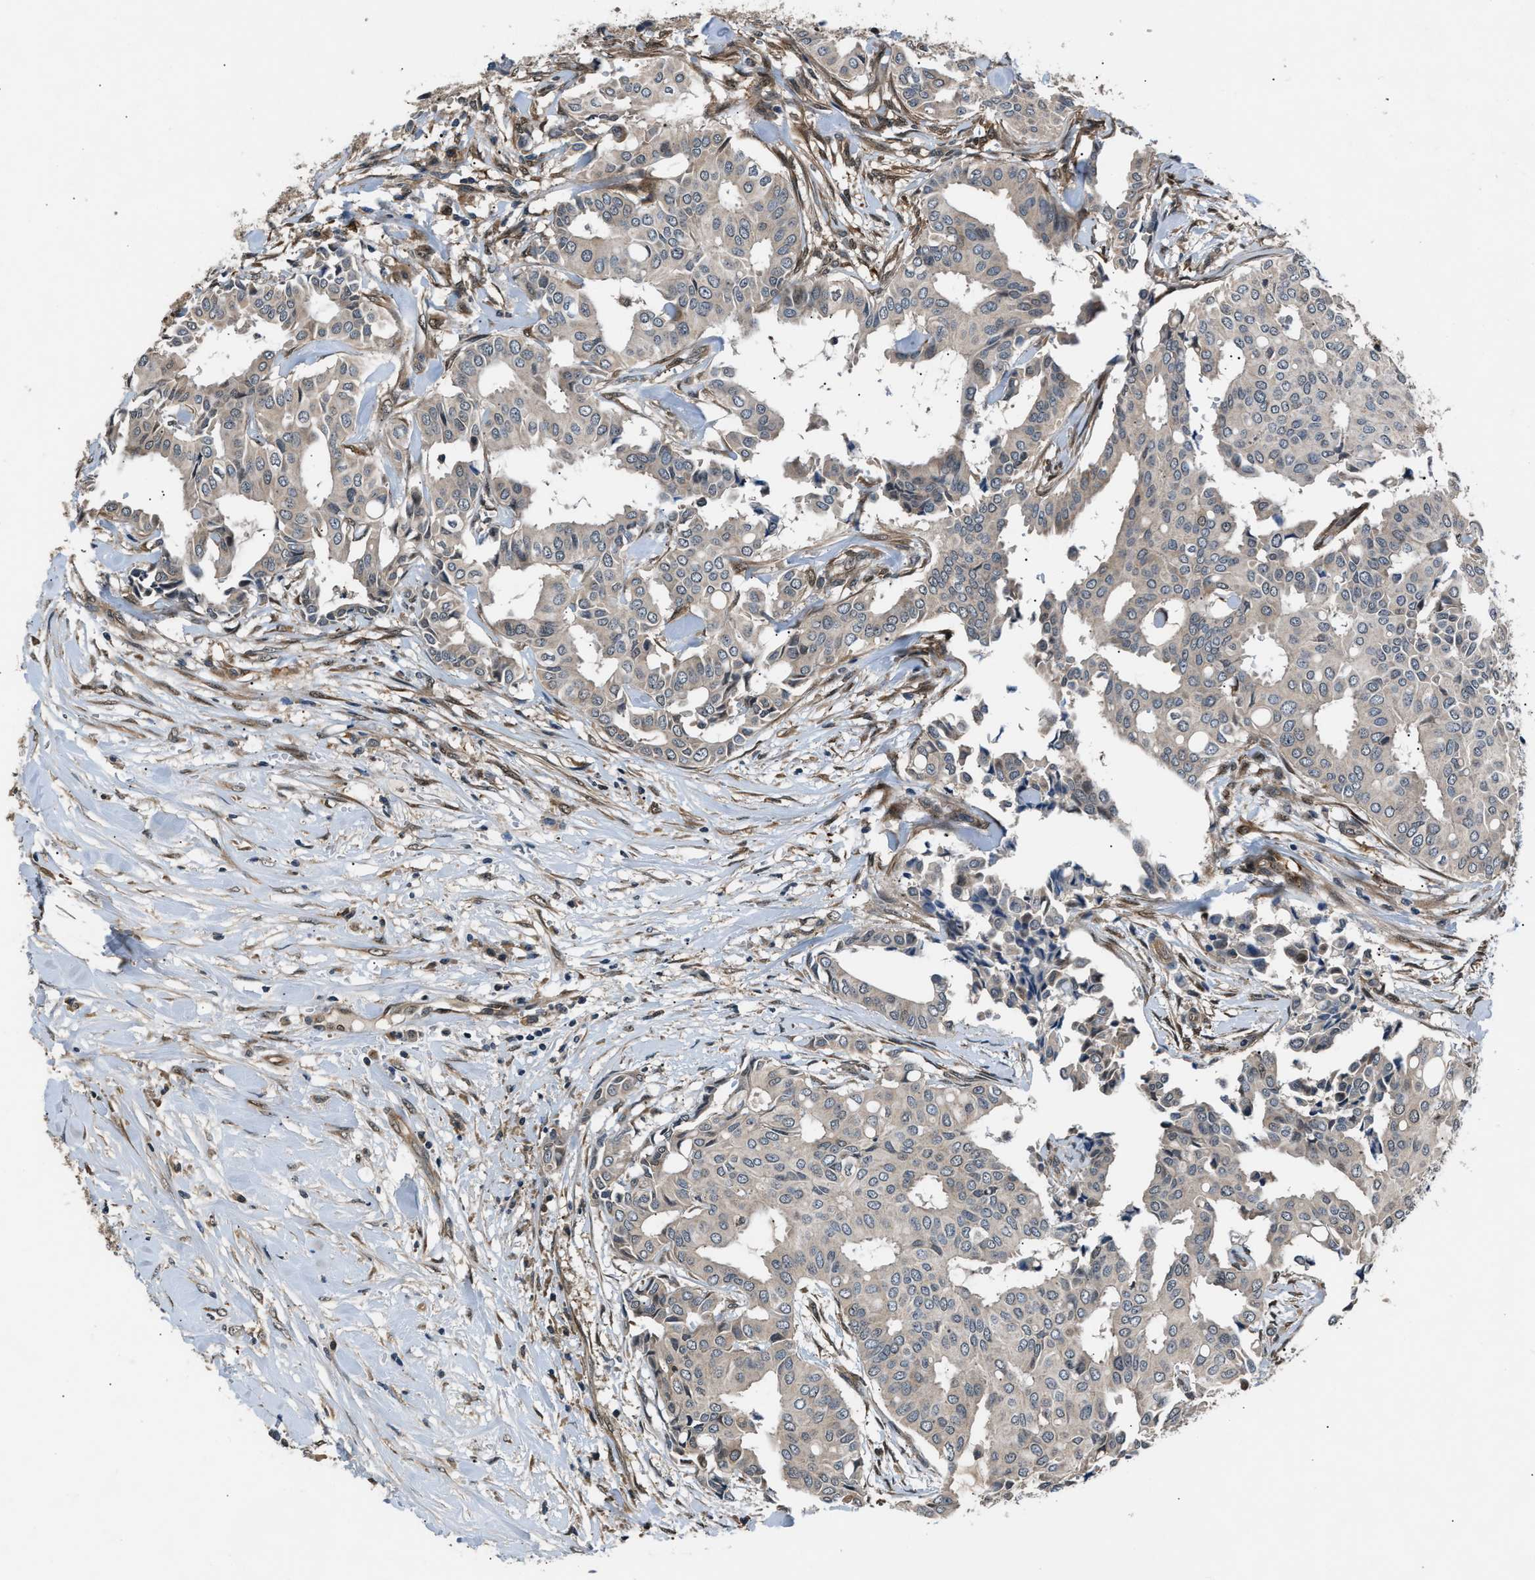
{"staining": {"intensity": "weak", "quantity": "<25%", "location": "cytoplasmic/membranous"}, "tissue": "head and neck cancer", "cell_type": "Tumor cells", "image_type": "cancer", "snomed": [{"axis": "morphology", "description": "Adenocarcinoma, NOS"}, {"axis": "topography", "description": "Salivary gland"}, {"axis": "topography", "description": "Head-Neck"}], "caption": "DAB immunohistochemical staining of head and neck adenocarcinoma reveals no significant expression in tumor cells.", "gene": "TP53I3", "patient": {"sex": "female", "age": 59}}